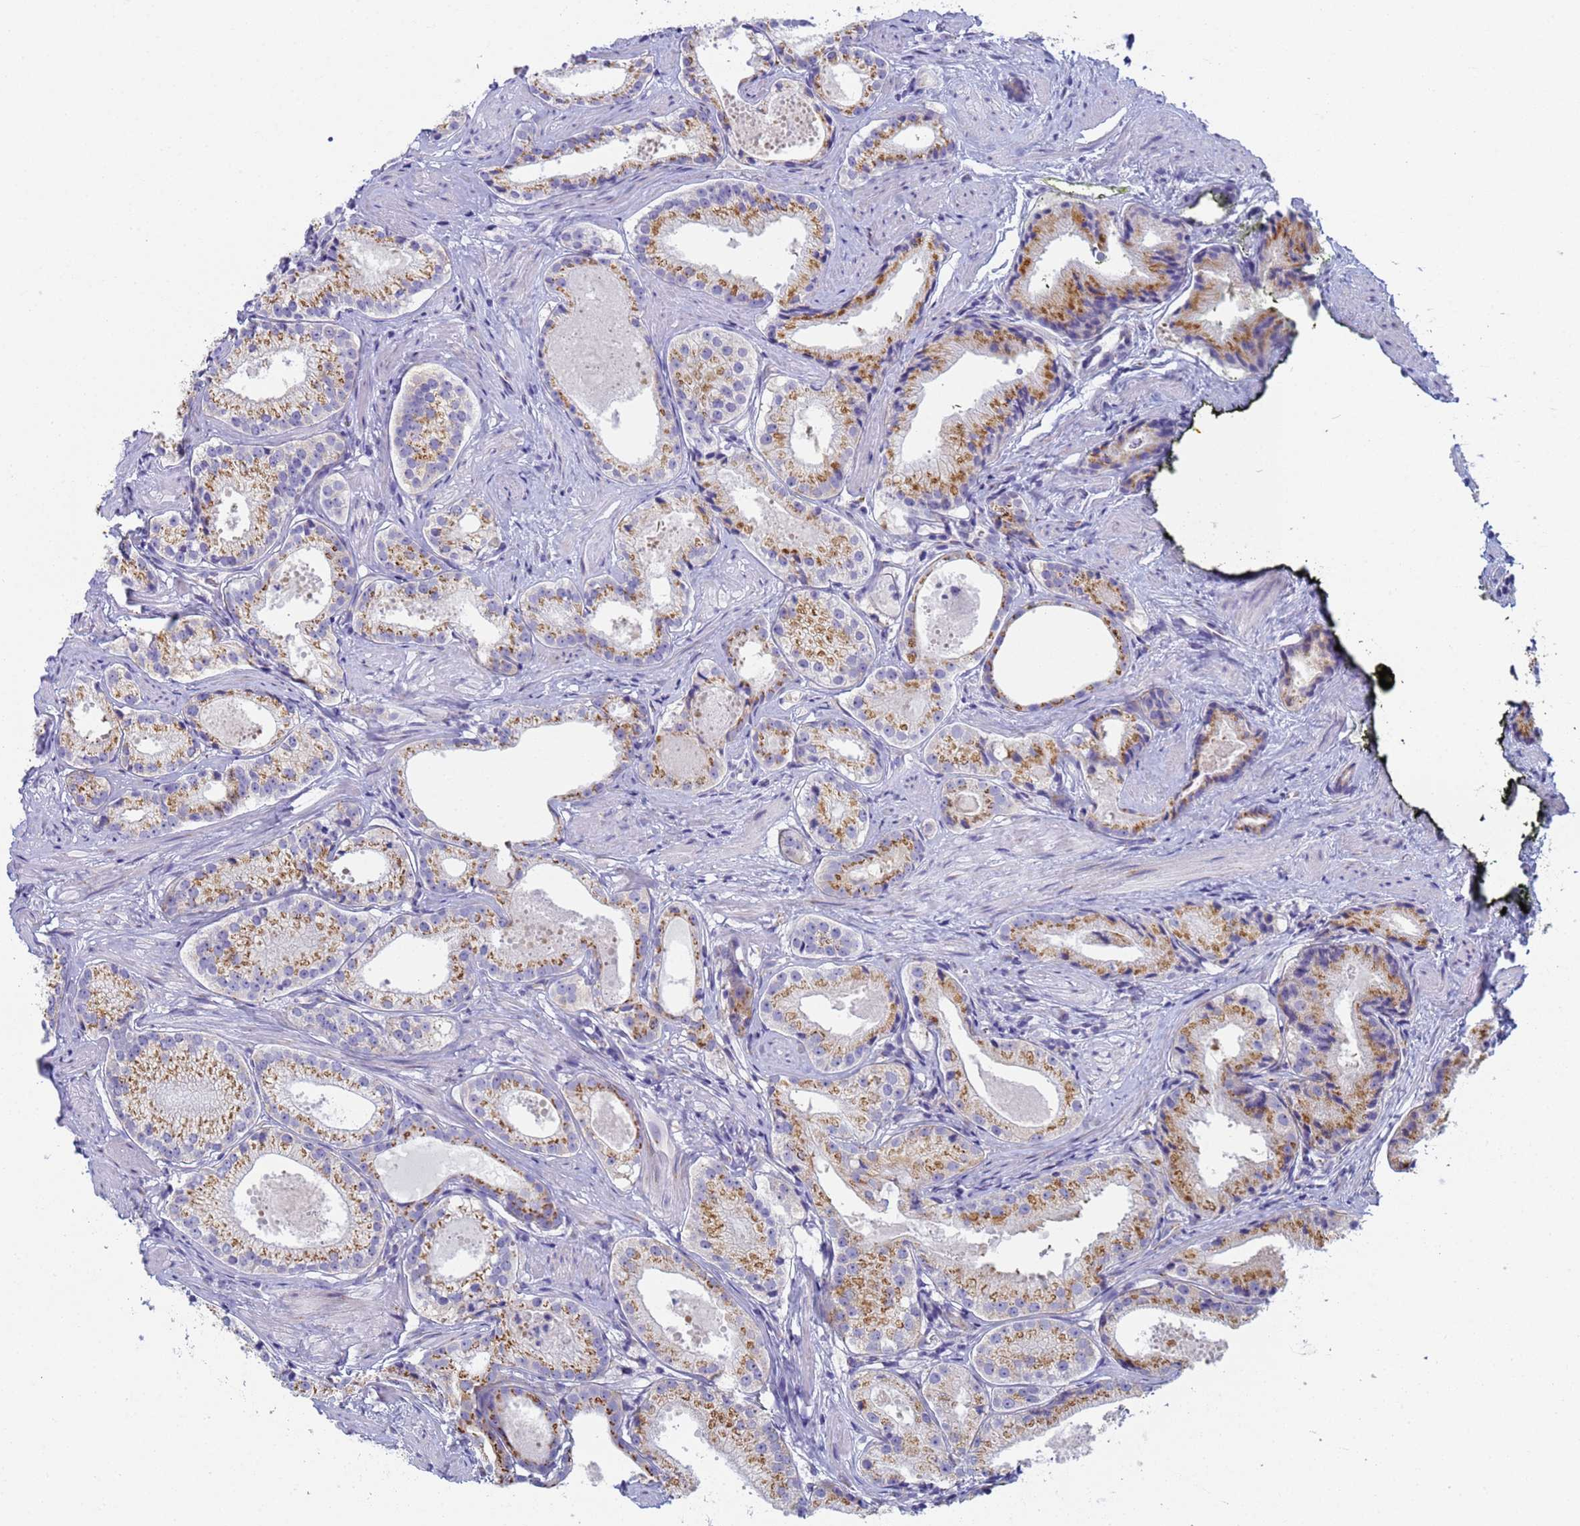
{"staining": {"intensity": "moderate", "quantity": ">75%", "location": "cytoplasmic/membranous"}, "tissue": "prostate cancer", "cell_type": "Tumor cells", "image_type": "cancer", "snomed": [{"axis": "morphology", "description": "Adenocarcinoma, Low grade"}, {"axis": "topography", "description": "Prostate"}], "caption": "The immunohistochemical stain highlights moderate cytoplasmic/membranous staining in tumor cells of prostate cancer tissue.", "gene": "CR1", "patient": {"sex": "male", "age": 57}}